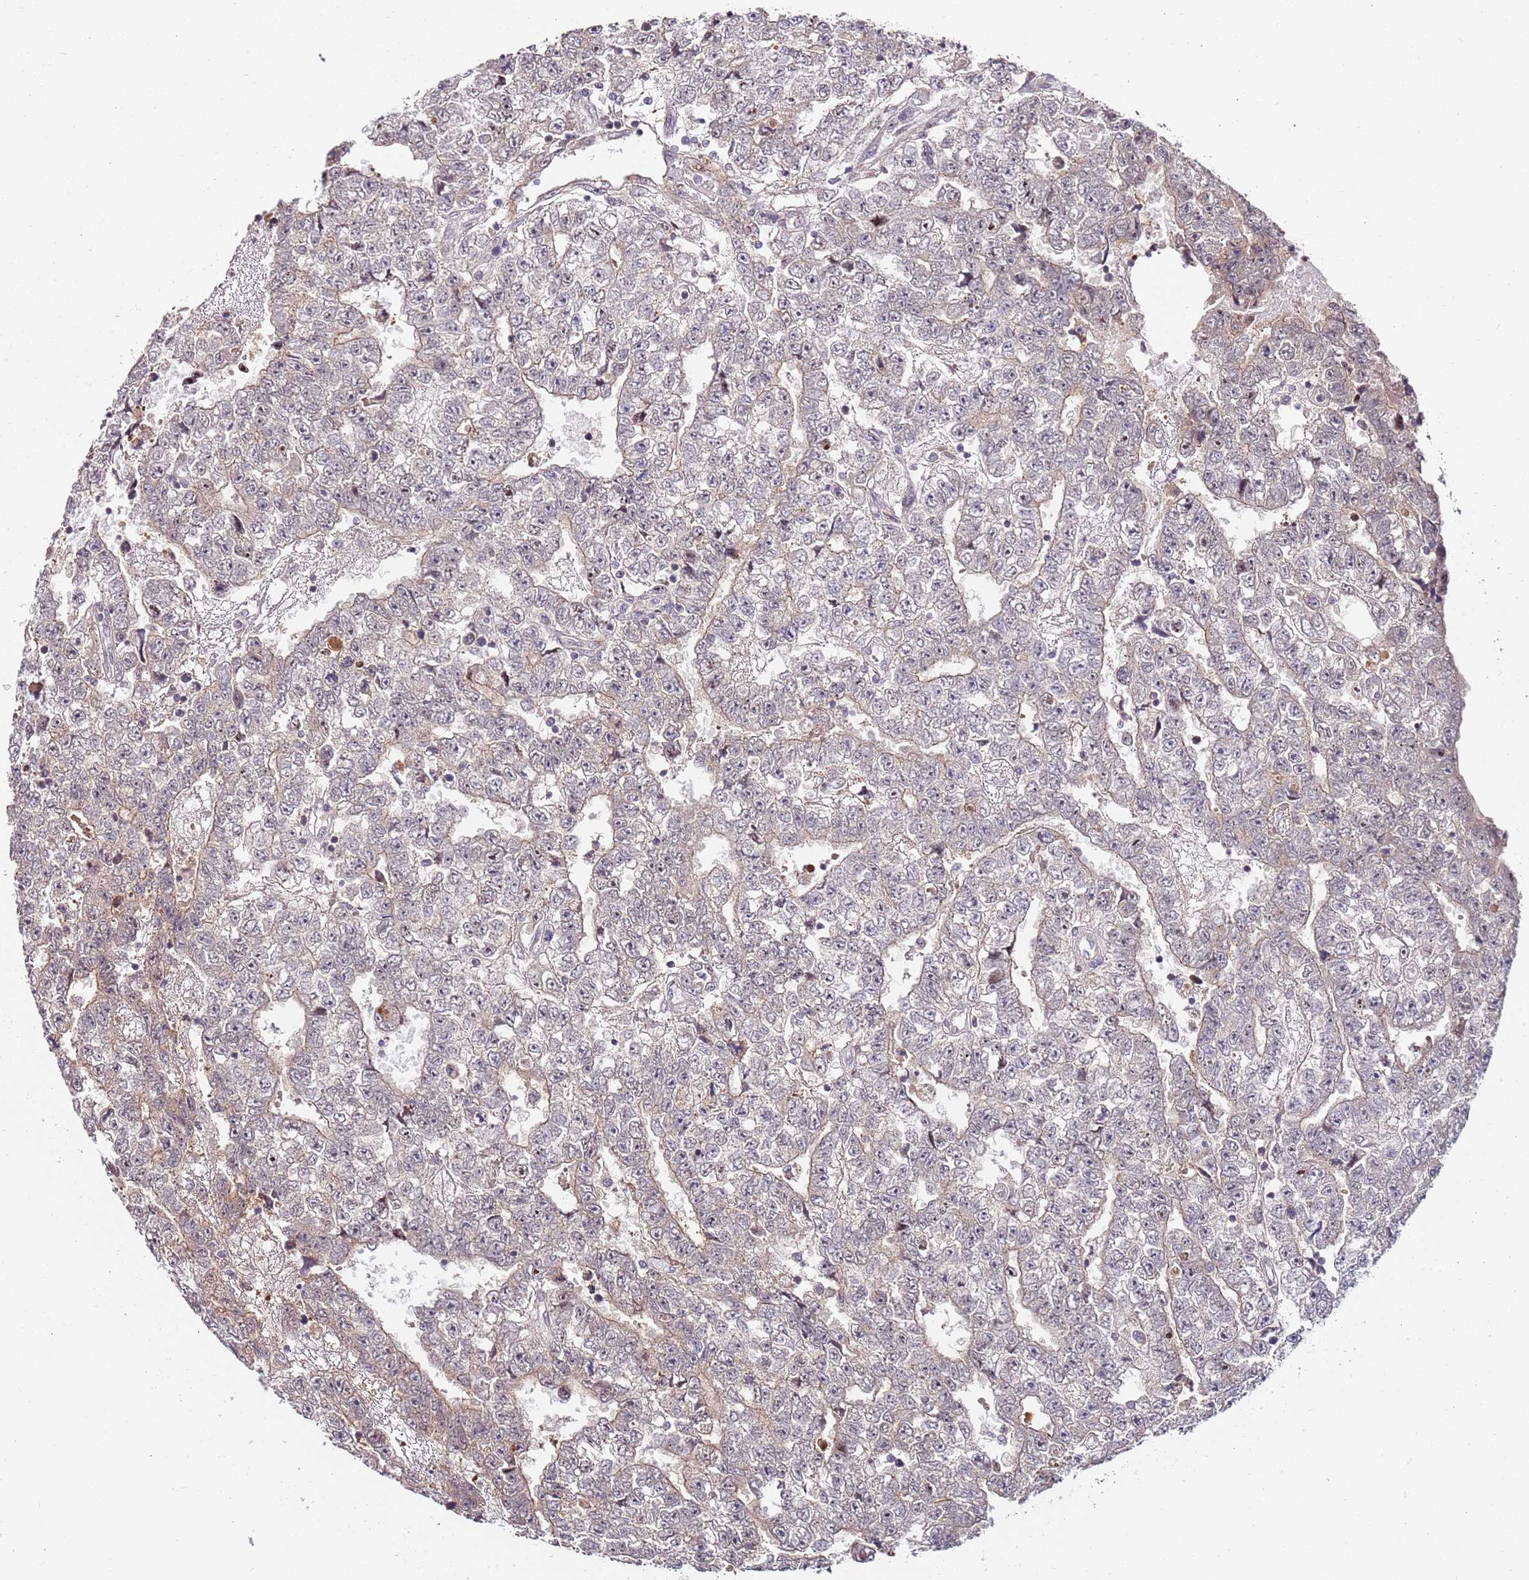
{"staining": {"intensity": "weak", "quantity": "<25%", "location": "cytoplasmic/membranous"}, "tissue": "testis cancer", "cell_type": "Tumor cells", "image_type": "cancer", "snomed": [{"axis": "morphology", "description": "Carcinoma, Embryonal, NOS"}, {"axis": "topography", "description": "Testis"}], "caption": "Tumor cells are negative for brown protein staining in embryonal carcinoma (testis).", "gene": "EDC3", "patient": {"sex": "male", "age": 25}}